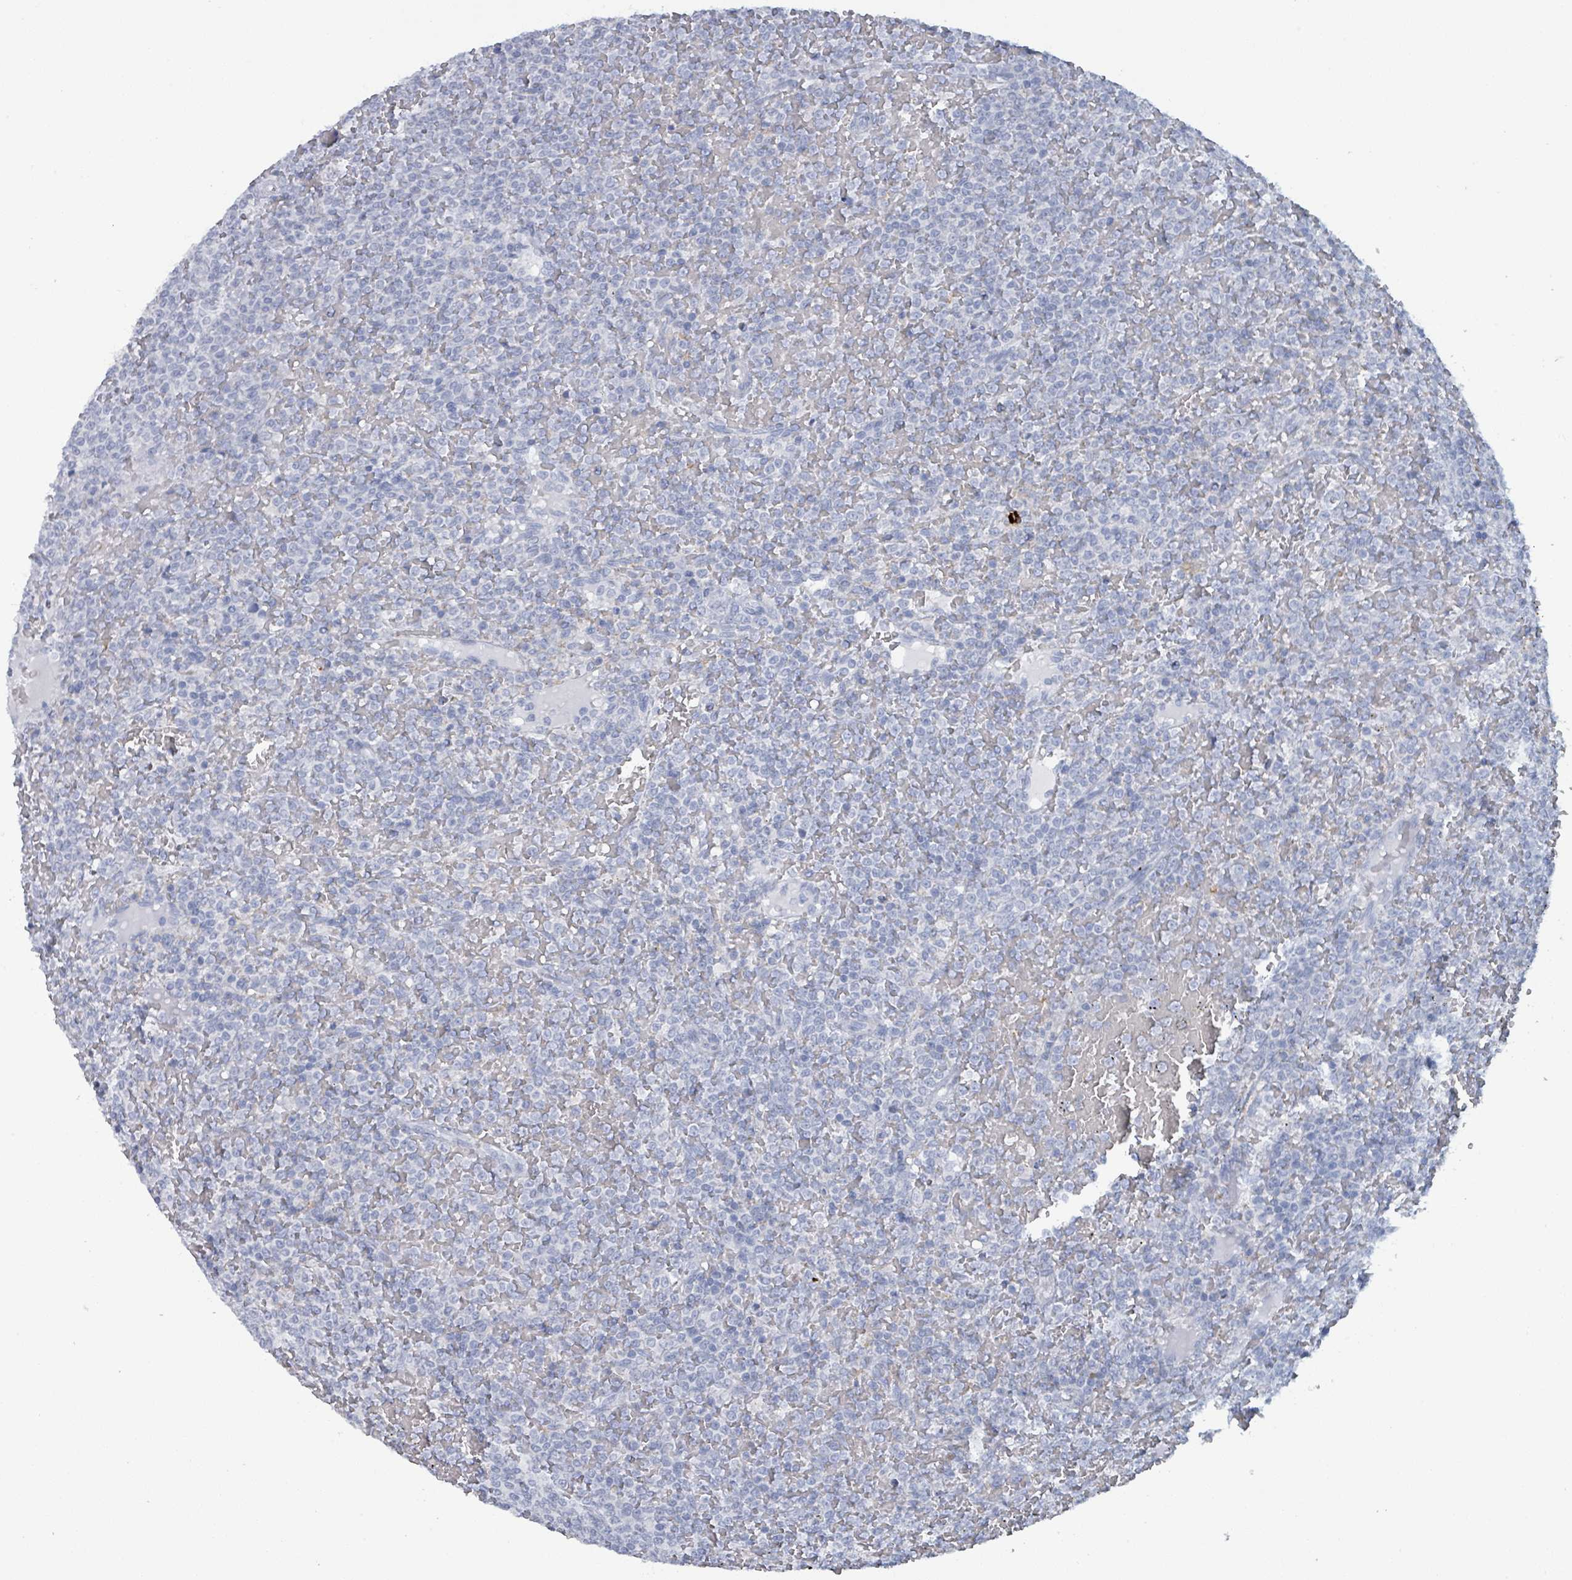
{"staining": {"intensity": "negative", "quantity": "none", "location": "none"}, "tissue": "lymphoma", "cell_type": "Tumor cells", "image_type": "cancer", "snomed": [{"axis": "morphology", "description": "Malignant lymphoma, non-Hodgkin's type, Low grade"}, {"axis": "topography", "description": "Spleen"}], "caption": "This photomicrograph is of lymphoma stained with immunohistochemistry (IHC) to label a protein in brown with the nuclei are counter-stained blue. There is no positivity in tumor cells. (Stains: DAB (3,3'-diaminobenzidine) immunohistochemistry with hematoxylin counter stain, Microscopy: brightfield microscopy at high magnification).", "gene": "VPS13D", "patient": {"sex": "male", "age": 60}}